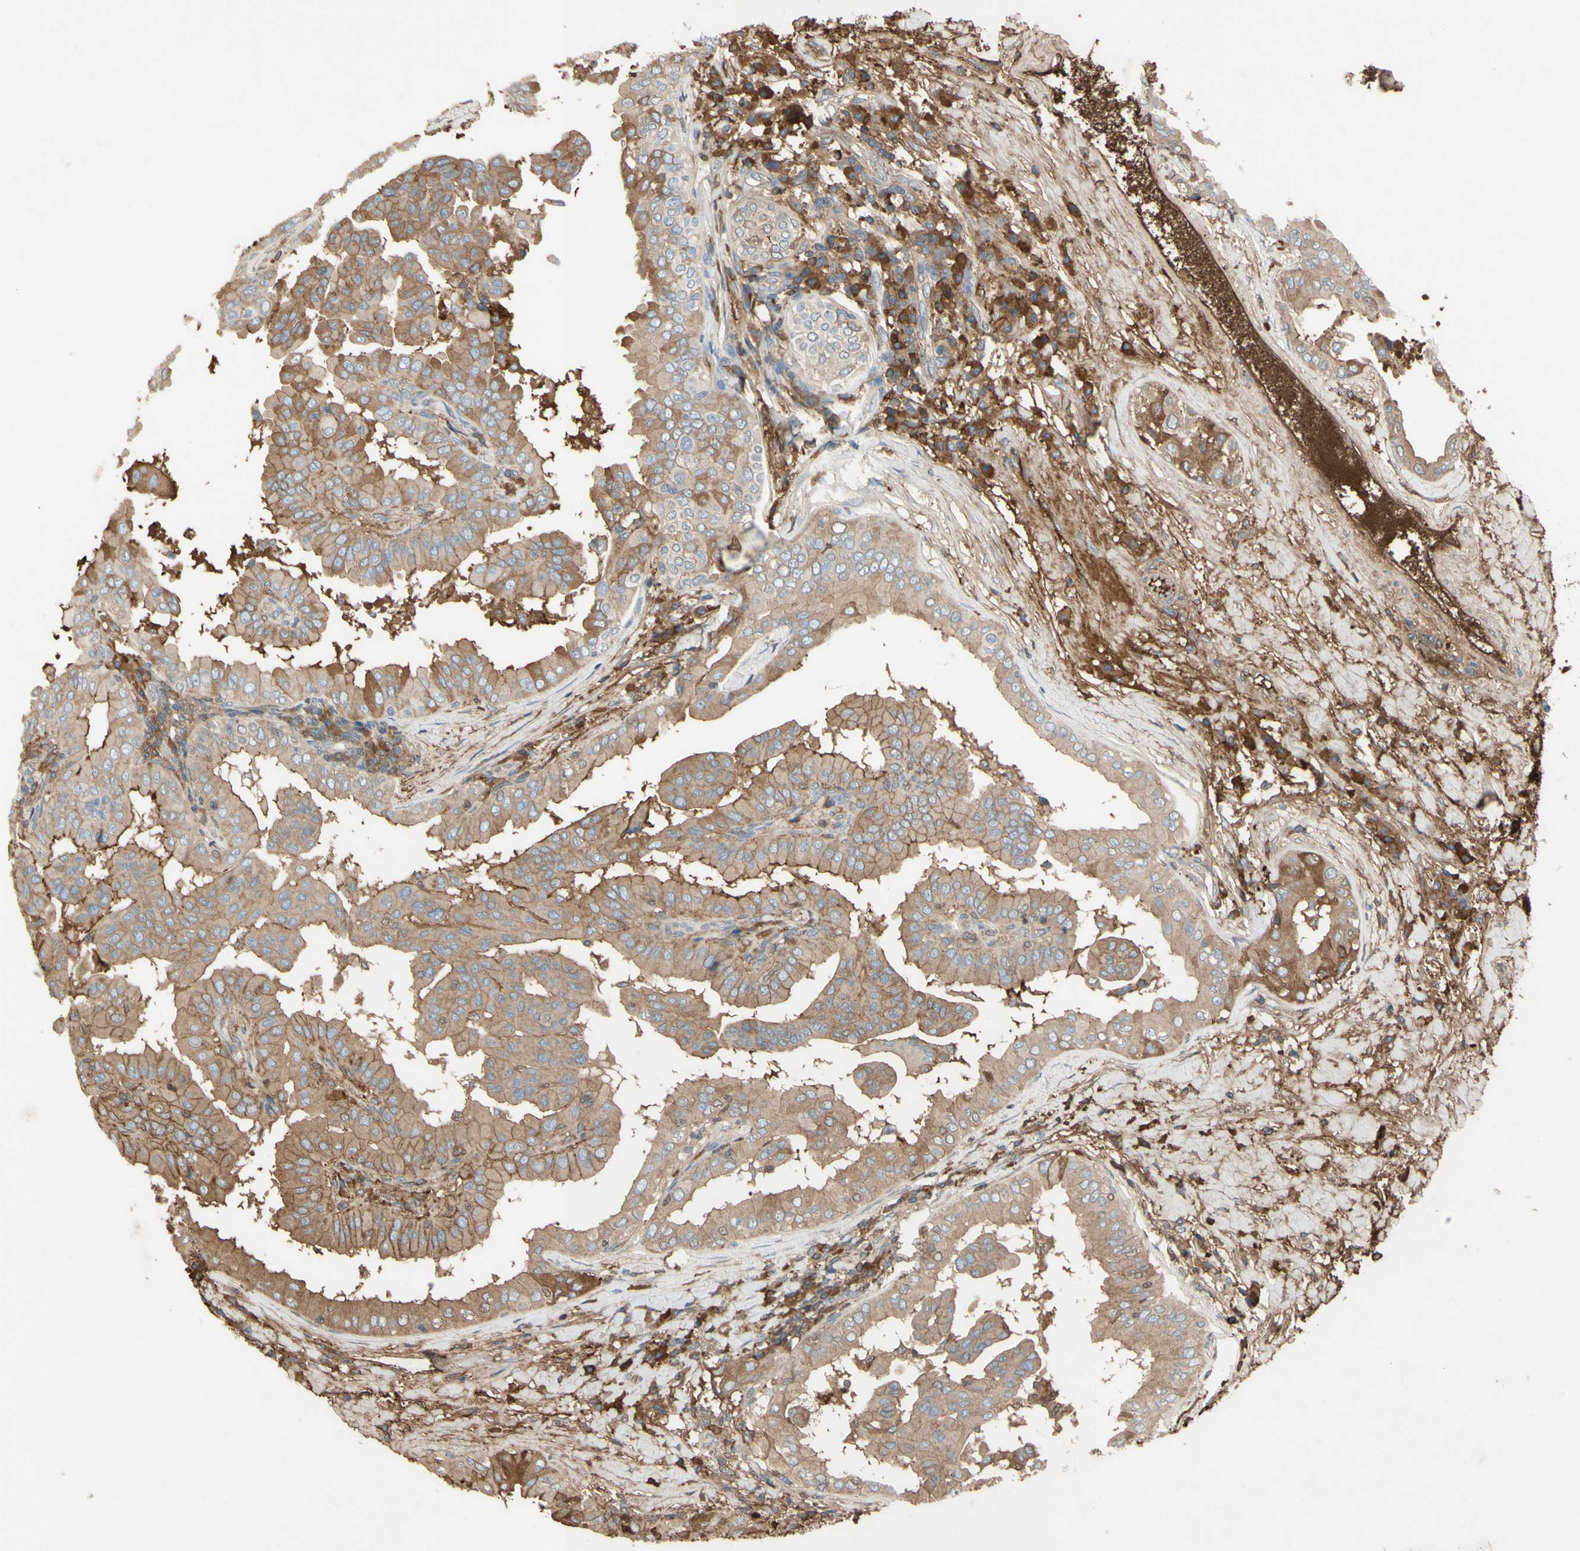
{"staining": {"intensity": "moderate", "quantity": ">75%", "location": "cytoplasmic/membranous"}, "tissue": "thyroid cancer", "cell_type": "Tumor cells", "image_type": "cancer", "snomed": [{"axis": "morphology", "description": "Papillary adenocarcinoma, NOS"}, {"axis": "topography", "description": "Thyroid gland"}], "caption": "Human thyroid papillary adenocarcinoma stained with a brown dye displays moderate cytoplasmic/membranous positive expression in about >75% of tumor cells.", "gene": "TIMP2", "patient": {"sex": "male", "age": 33}}